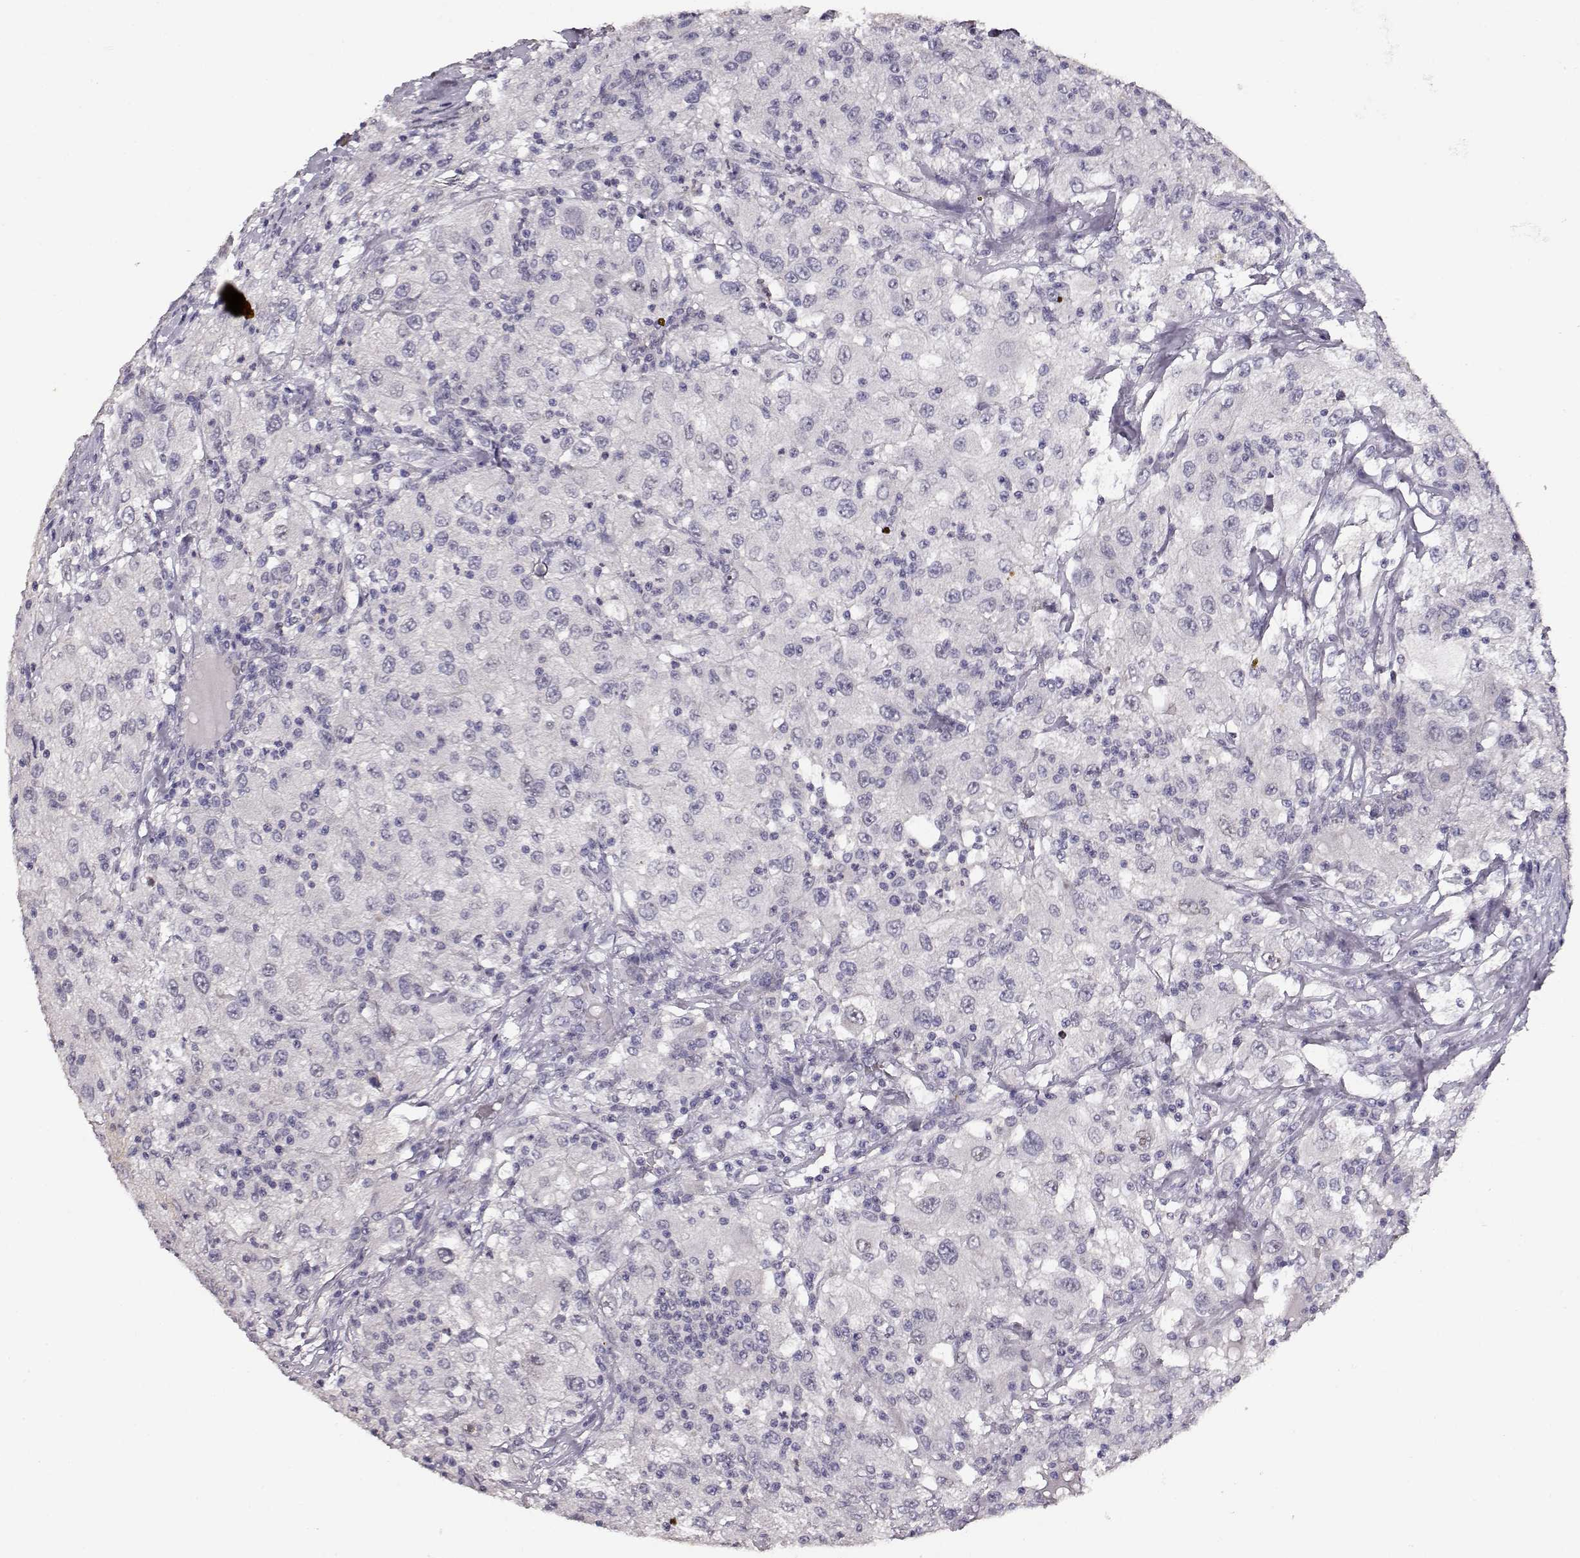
{"staining": {"intensity": "negative", "quantity": "none", "location": "none"}, "tissue": "renal cancer", "cell_type": "Tumor cells", "image_type": "cancer", "snomed": [{"axis": "morphology", "description": "Adenocarcinoma, NOS"}, {"axis": "topography", "description": "Kidney"}], "caption": "Immunohistochemistry (IHC) photomicrograph of adenocarcinoma (renal) stained for a protein (brown), which exhibits no positivity in tumor cells. (Brightfield microscopy of DAB IHC at high magnification).", "gene": "LAMA5", "patient": {"sex": "female", "age": 67}}